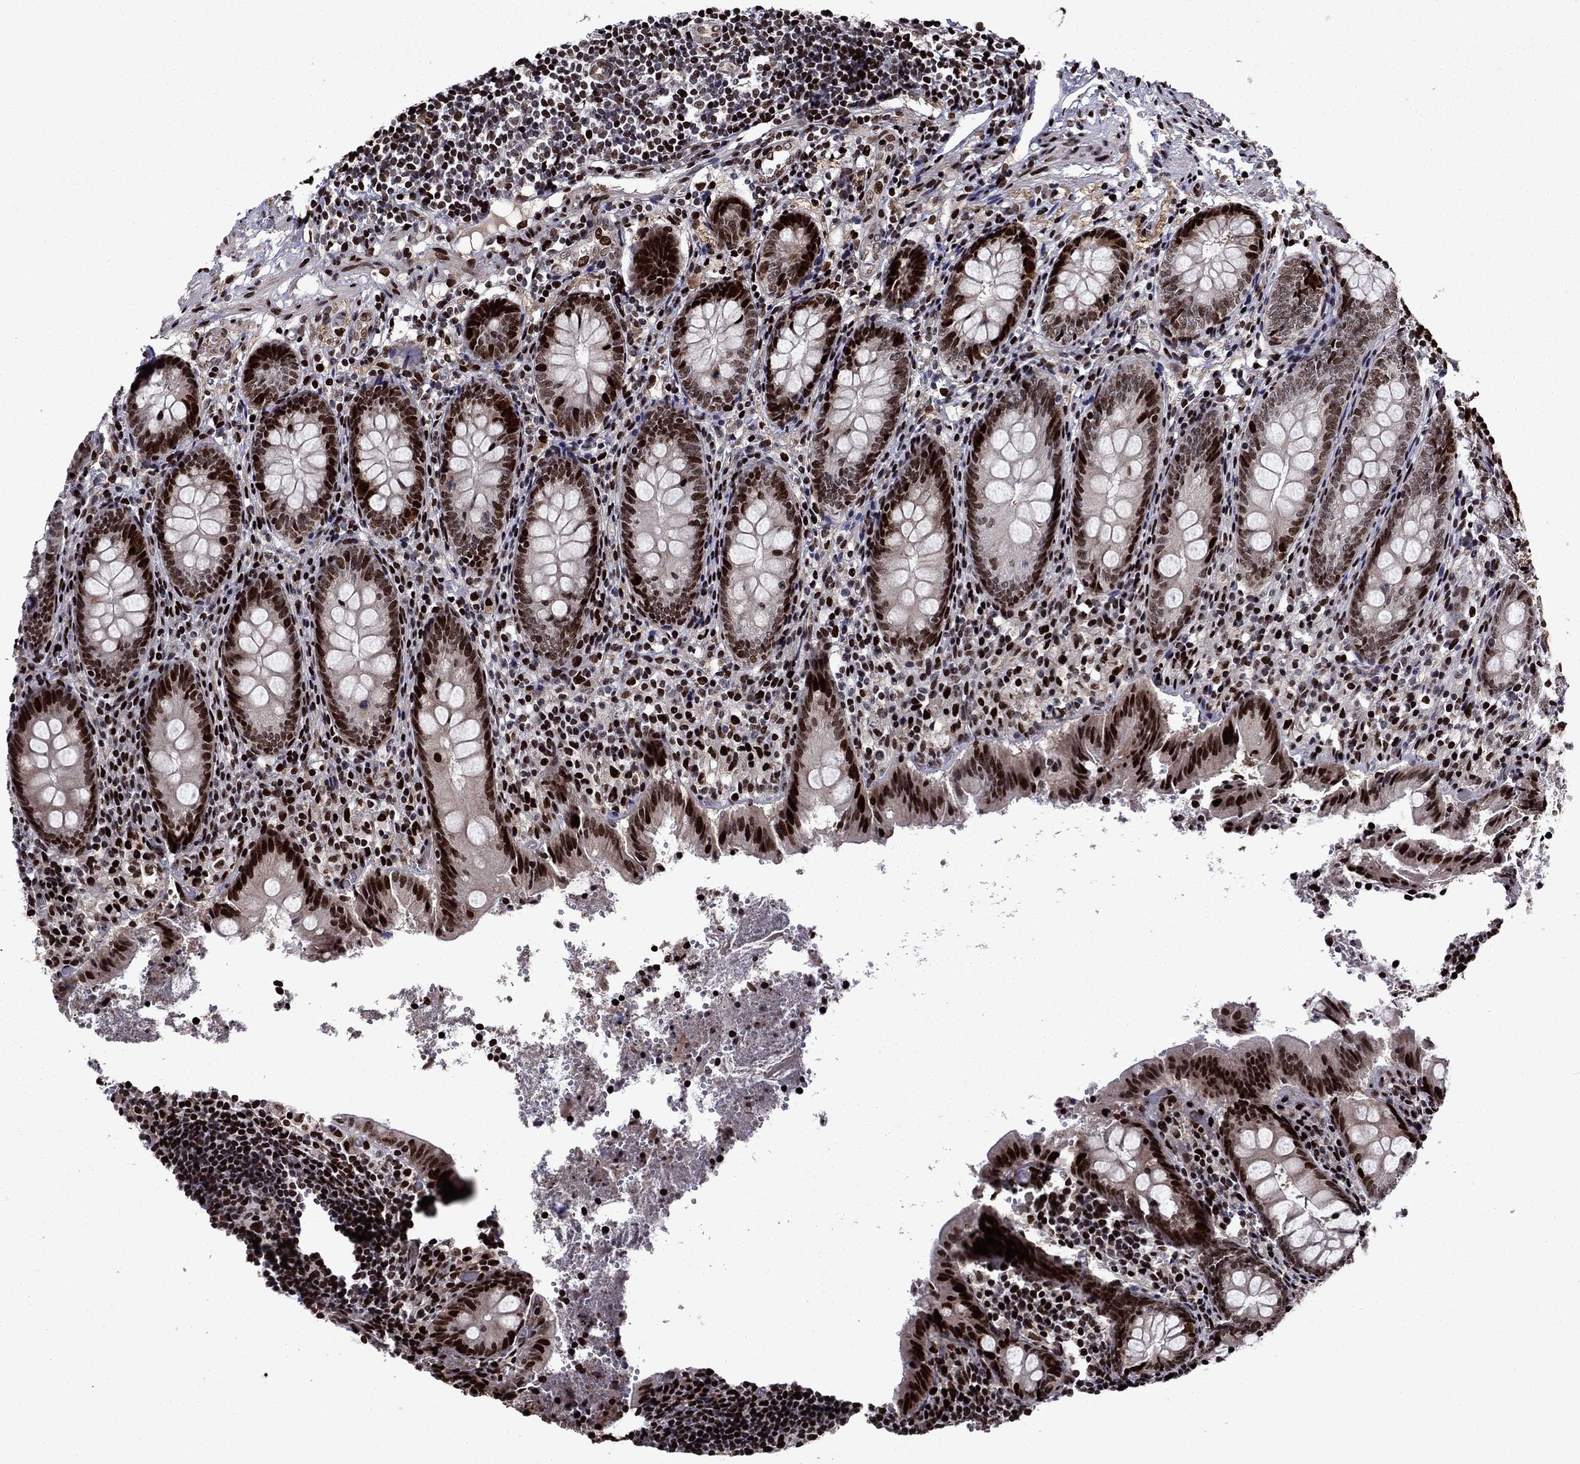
{"staining": {"intensity": "strong", "quantity": ">75%", "location": "nuclear"}, "tissue": "appendix", "cell_type": "Glandular cells", "image_type": "normal", "snomed": [{"axis": "morphology", "description": "Normal tissue, NOS"}, {"axis": "topography", "description": "Appendix"}], "caption": "Protein analysis of benign appendix shows strong nuclear positivity in about >75% of glandular cells.", "gene": "LIMK1", "patient": {"sex": "female", "age": 23}}